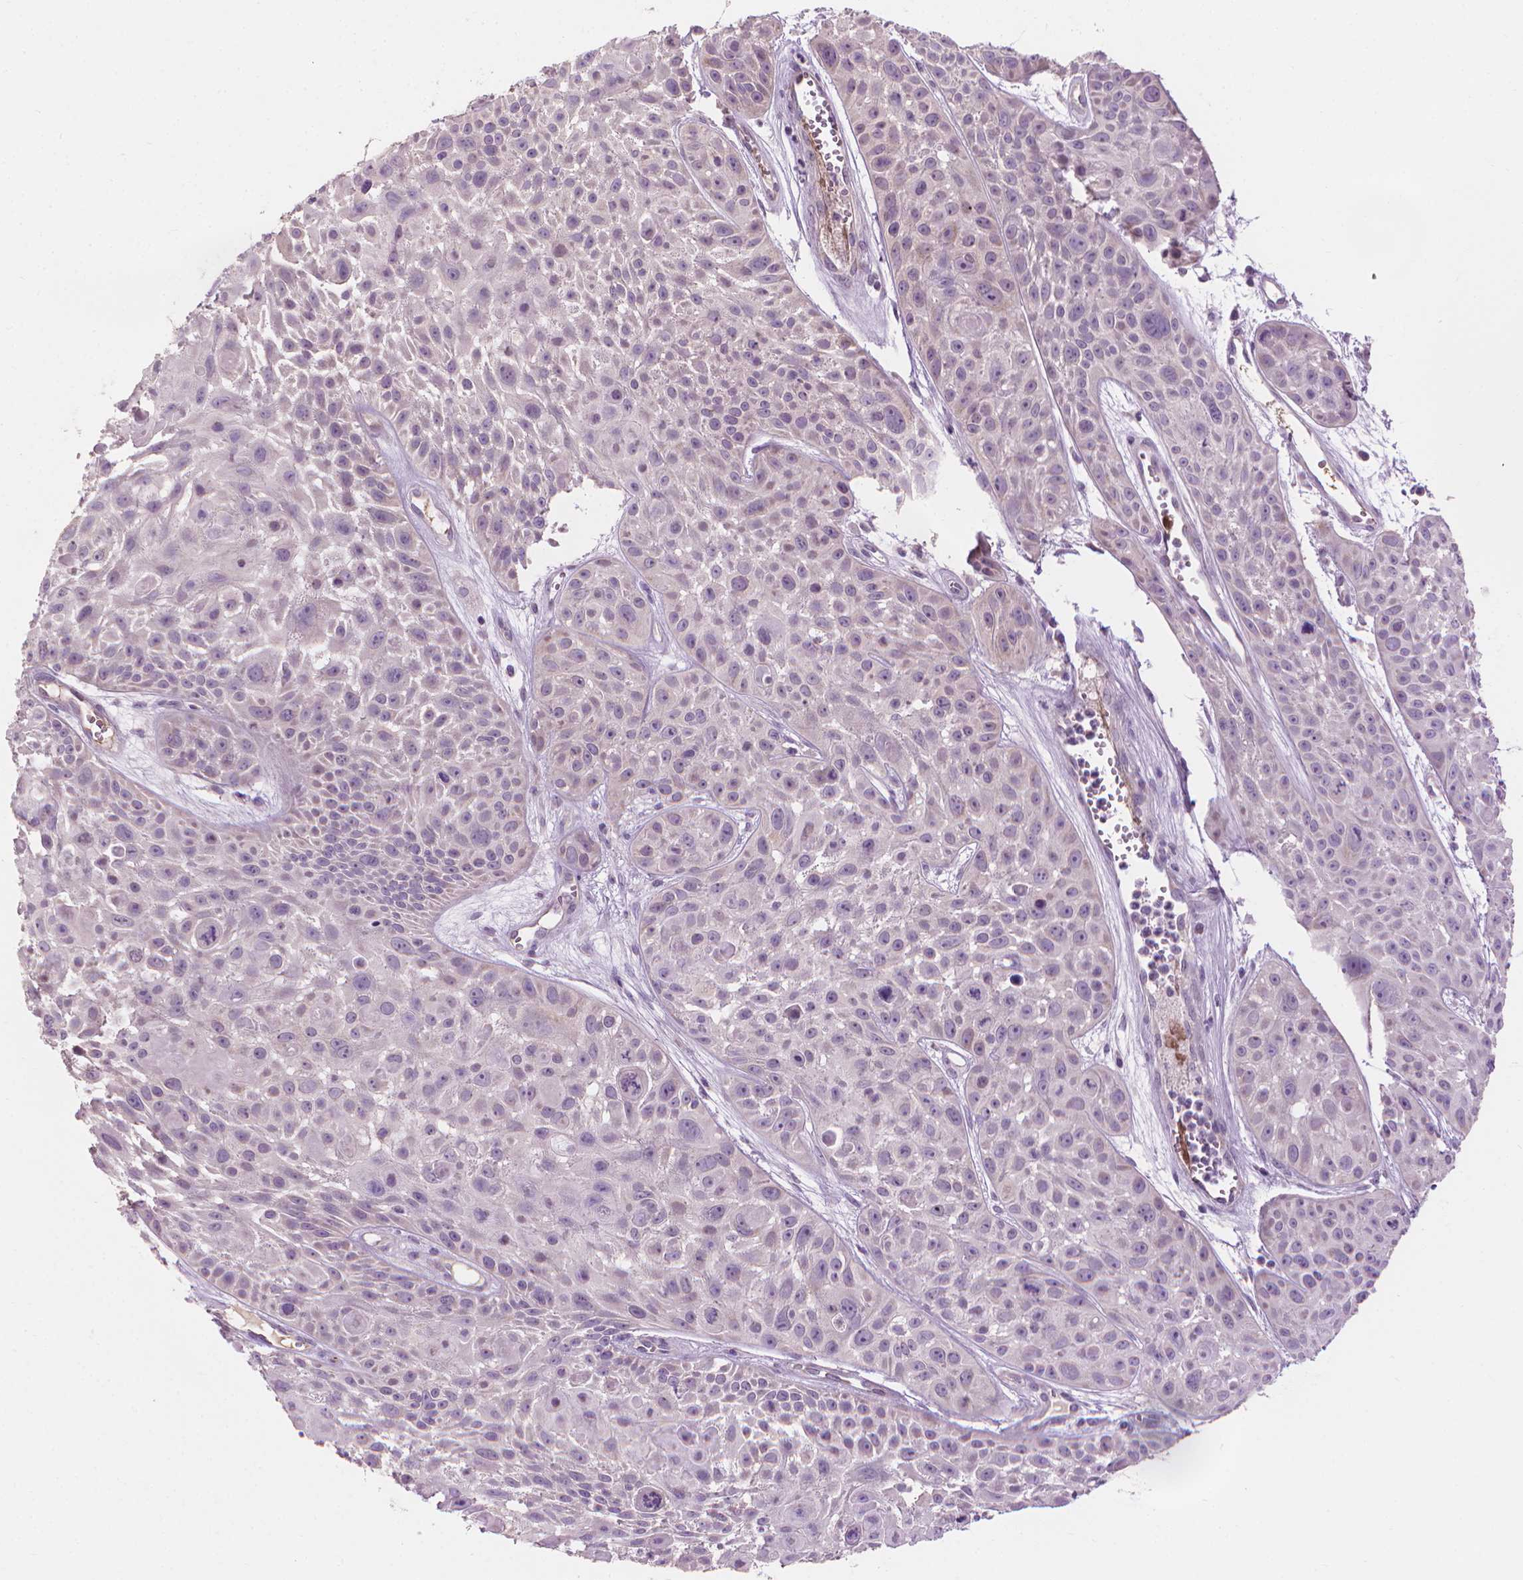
{"staining": {"intensity": "negative", "quantity": "none", "location": "none"}, "tissue": "skin cancer", "cell_type": "Tumor cells", "image_type": "cancer", "snomed": [{"axis": "morphology", "description": "Squamous cell carcinoma, NOS"}, {"axis": "topography", "description": "Skin"}, {"axis": "topography", "description": "Anal"}], "caption": "DAB immunohistochemical staining of skin cancer shows no significant positivity in tumor cells.", "gene": "CFAP126", "patient": {"sex": "female", "age": 75}}